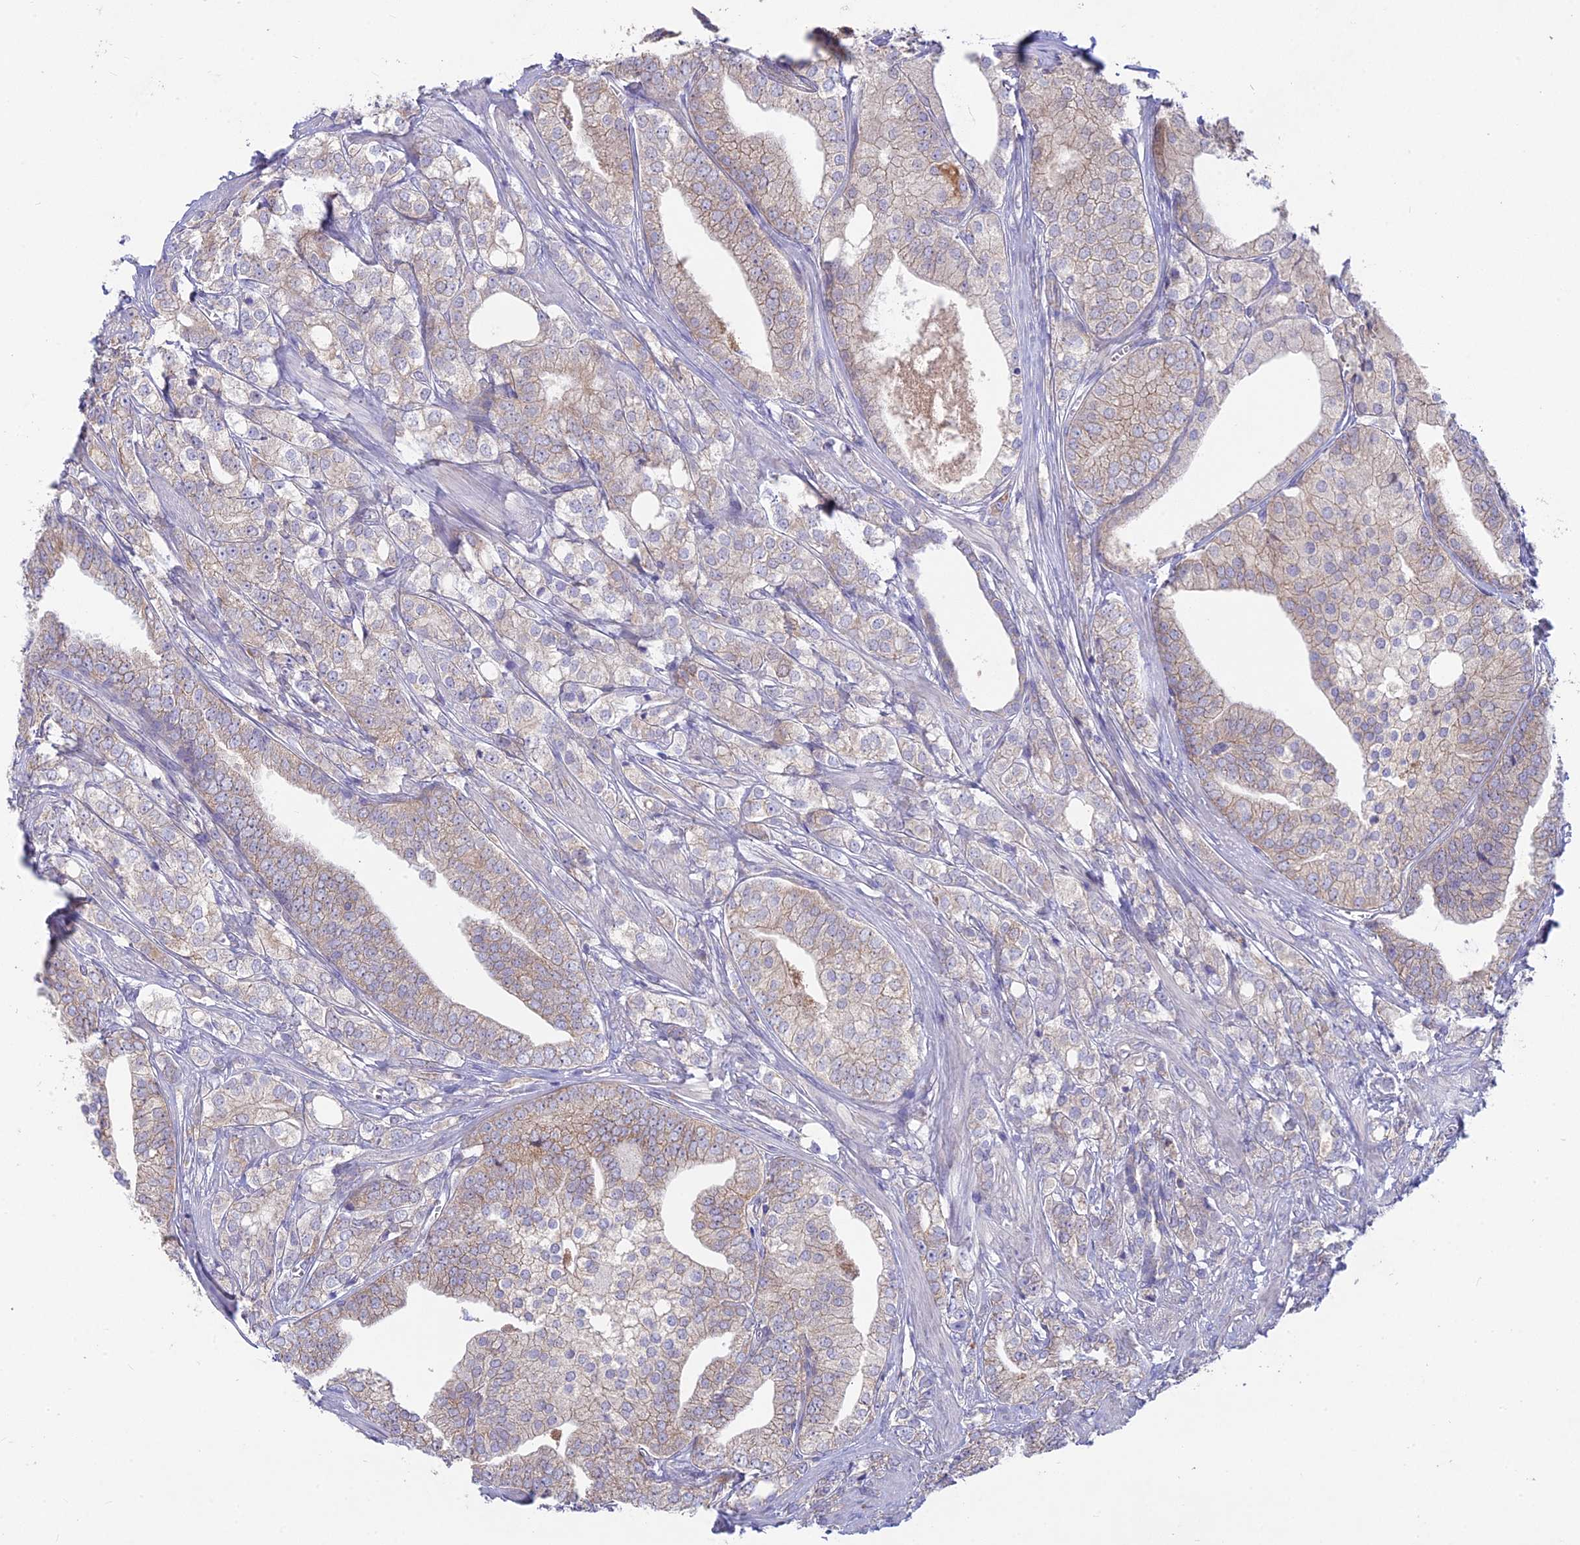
{"staining": {"intensity": "weak", "quantity": "<25%", "location": "cytoplasmic/membranous"}, "tissue": "prostate cancer", "cell_type": "Tumor cells", "image_type": "cancer", "snomed": [{"axis": "morphology", "description": "Adenocarcinoma, High grade"}, {"axis": "topography", "description": "Prostate"}], "caption": "High magnification brightfield microscopy of prostate adenocarcinoma (high-grade) stained with DAB (brown) and counterstained with hematoxylin (blue): tumor cells show no significant positivity.", "gene": "PZP", "patient": {"sex": "male", "age": 50}}